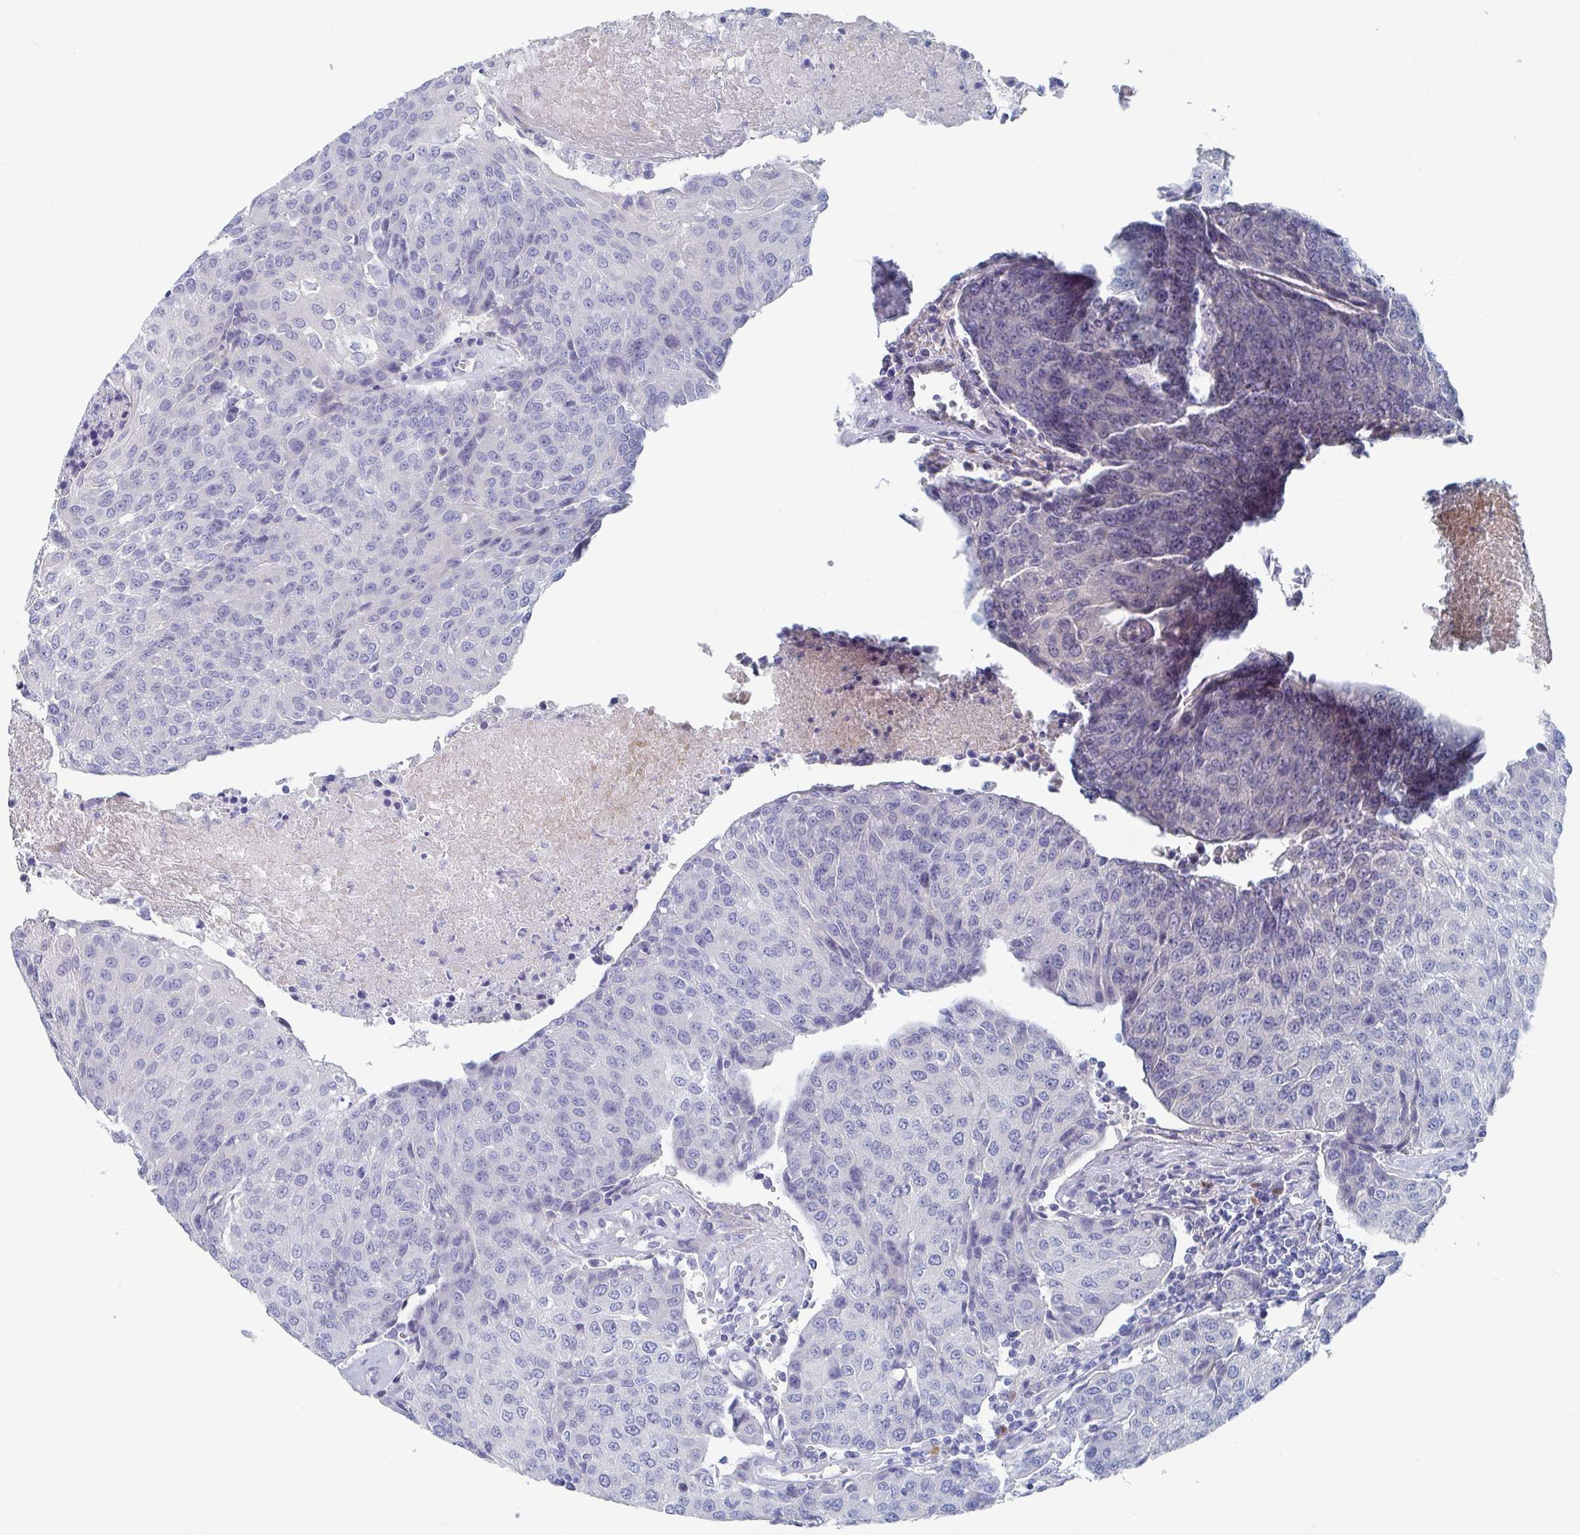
{"staining": {"intensity": "negative", "quantity": "none", "location": "none"}, "tissue": "urothelial cancer", "cell_type": "Tumor cells", "image_type": "cancer", "snomed": [{"axis": "morphology", "description": "Urothelial carcinoma, High grade"}, {"axis": "topography", "description": "Urinary bladder"}], "caption": "Urothelial carcinoma (high-grade) was stained to show a protein in brown. There is no significant staining in tumor cells. Nuclei are stained in blue.", "gene": "NT5C3B", "patient": {"sex": "female", "age": 85}}